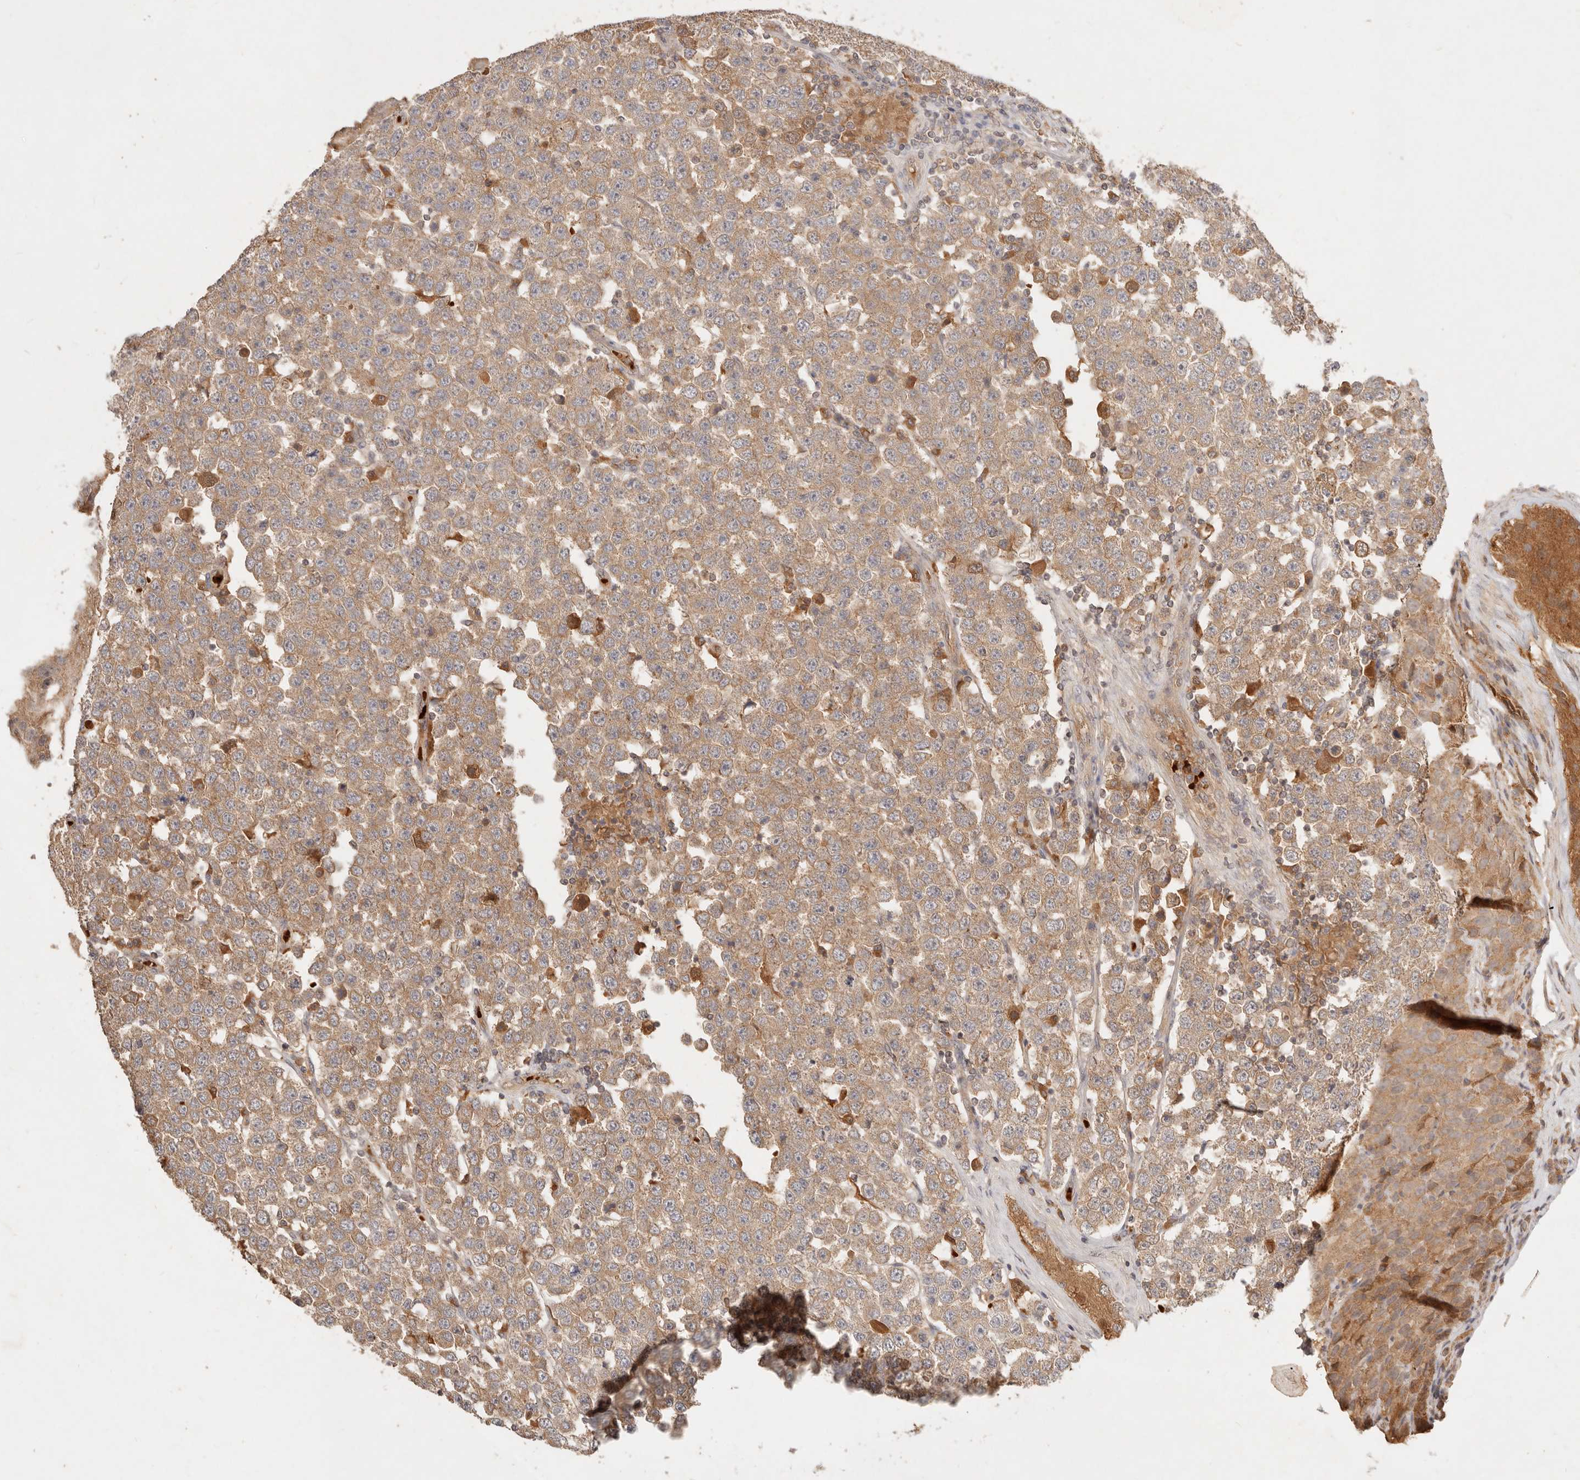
{"staining": {"intensity": "moderate", "quantity": ">75%", "location": "cytoplasmic/membranous"}, "tissue": "testis cancer", "cell_type": "Tumor cells", "image_type": "cancer", "snomed": [{"axis": "morphology", "description": "Seminoma, NOS"}, {"axis": "topography", "description": "Testis"}], "caption": "Protein staining of testis cancer tissue demonstrates moderate cytoplasmic/membranous expression in approximately >75% of tumor cells.", "gene": "FREM2", "patient": {"sex": "male", "age": 28}}